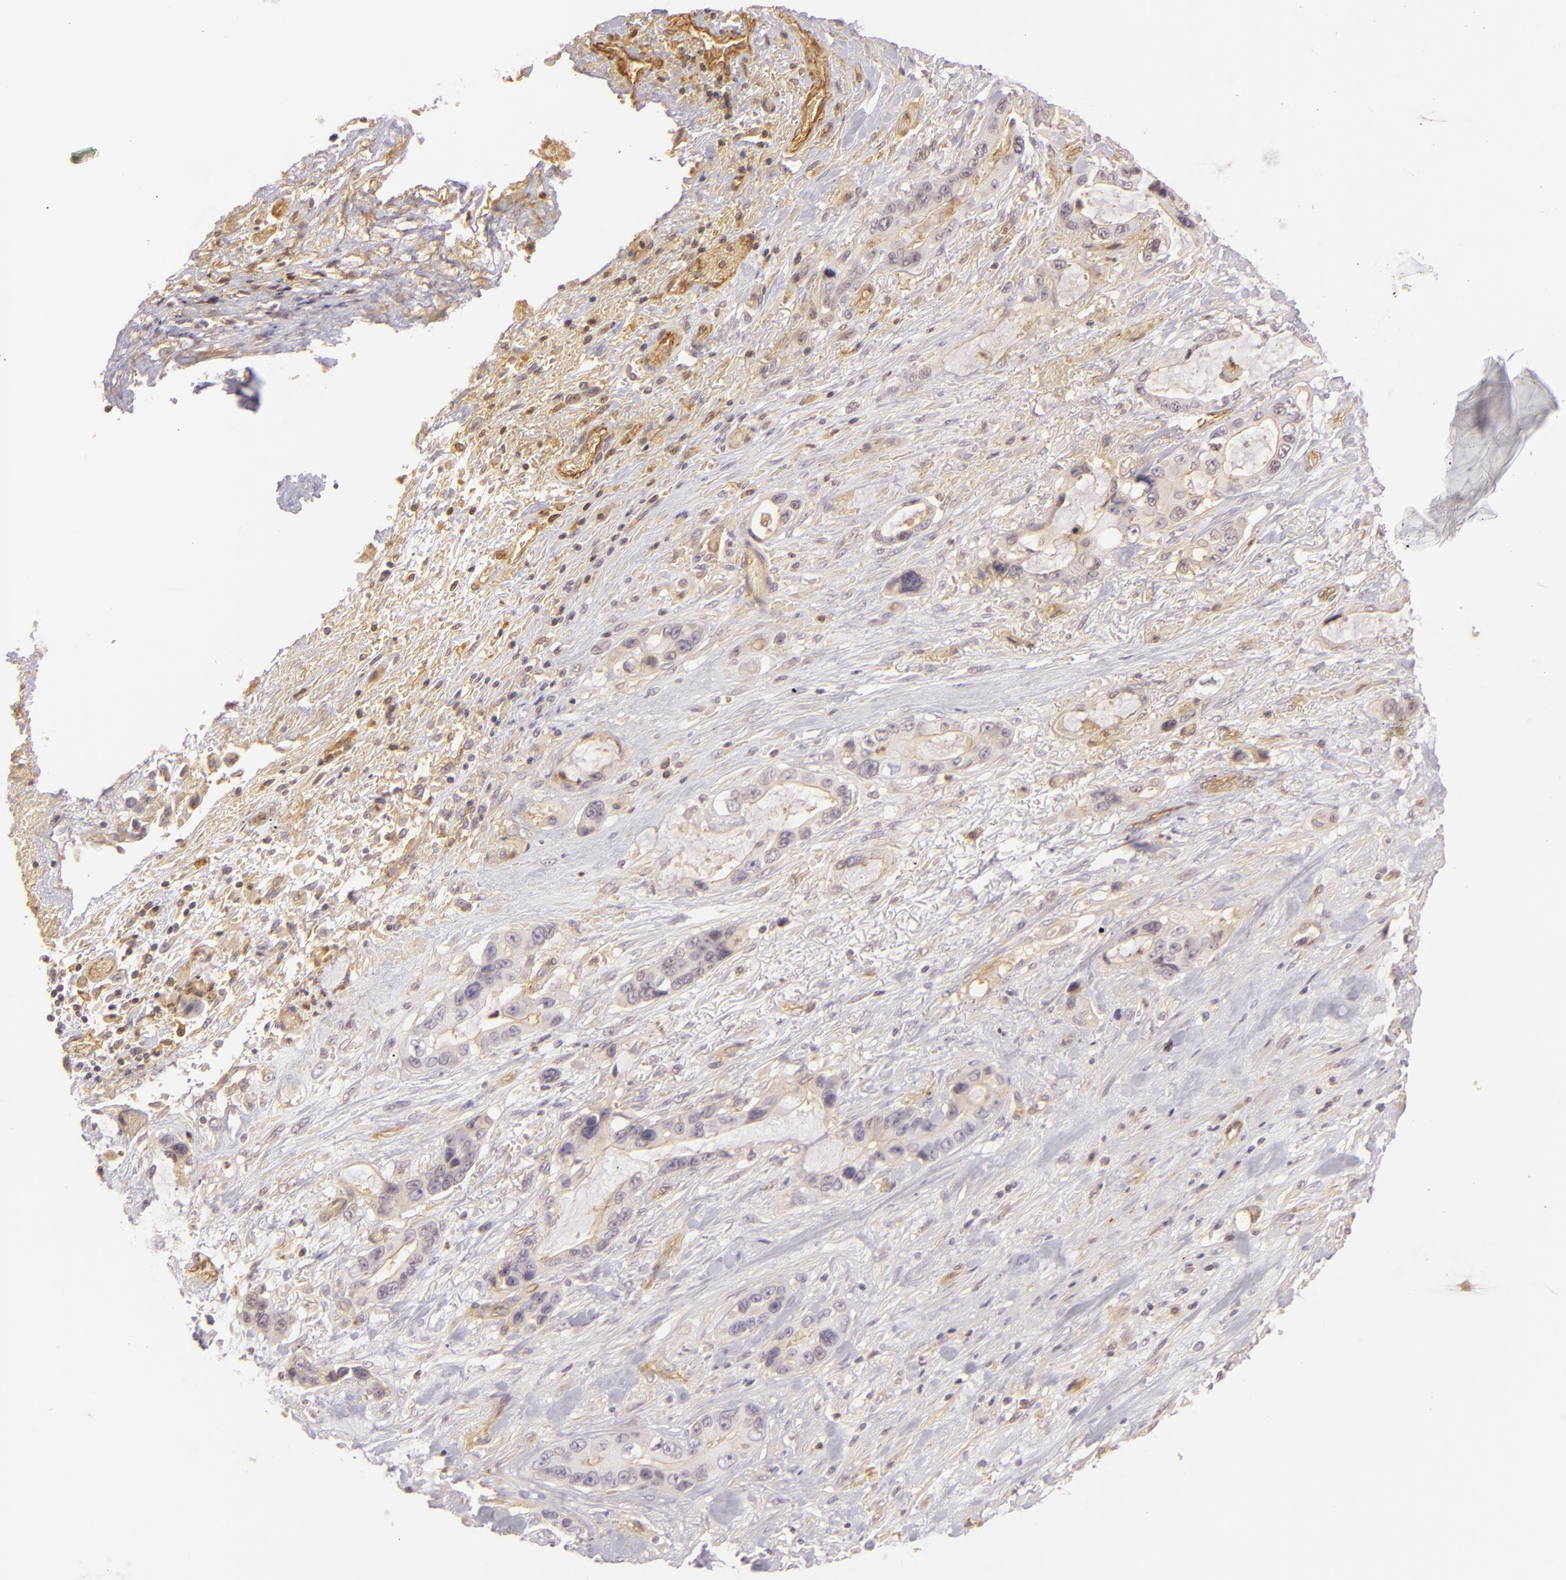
{"staining": {"intensity": "weak", "quantity": "<25%", "location": "cytoplasmic/membranous"}, "tissue": "pancreatic cancer", "cell_type": "Tumor cells", "image_type": "cancer", "snomed": [{"axis": "morphology", "description": "Adenocarcinoma, NOS"}, {"axis": "topography", "description": "Pancreas"}, {"axis": "topography", "description": "Stomach, upper"}], "caption": "A high-resolution micrograph shows immunohistochemistry staining of pancreatic adenocarcinoma, which demonstrates no significant positivity in tumor cells.", "gene": "CD59", "patient": {"sex": "male", "age": 77}}